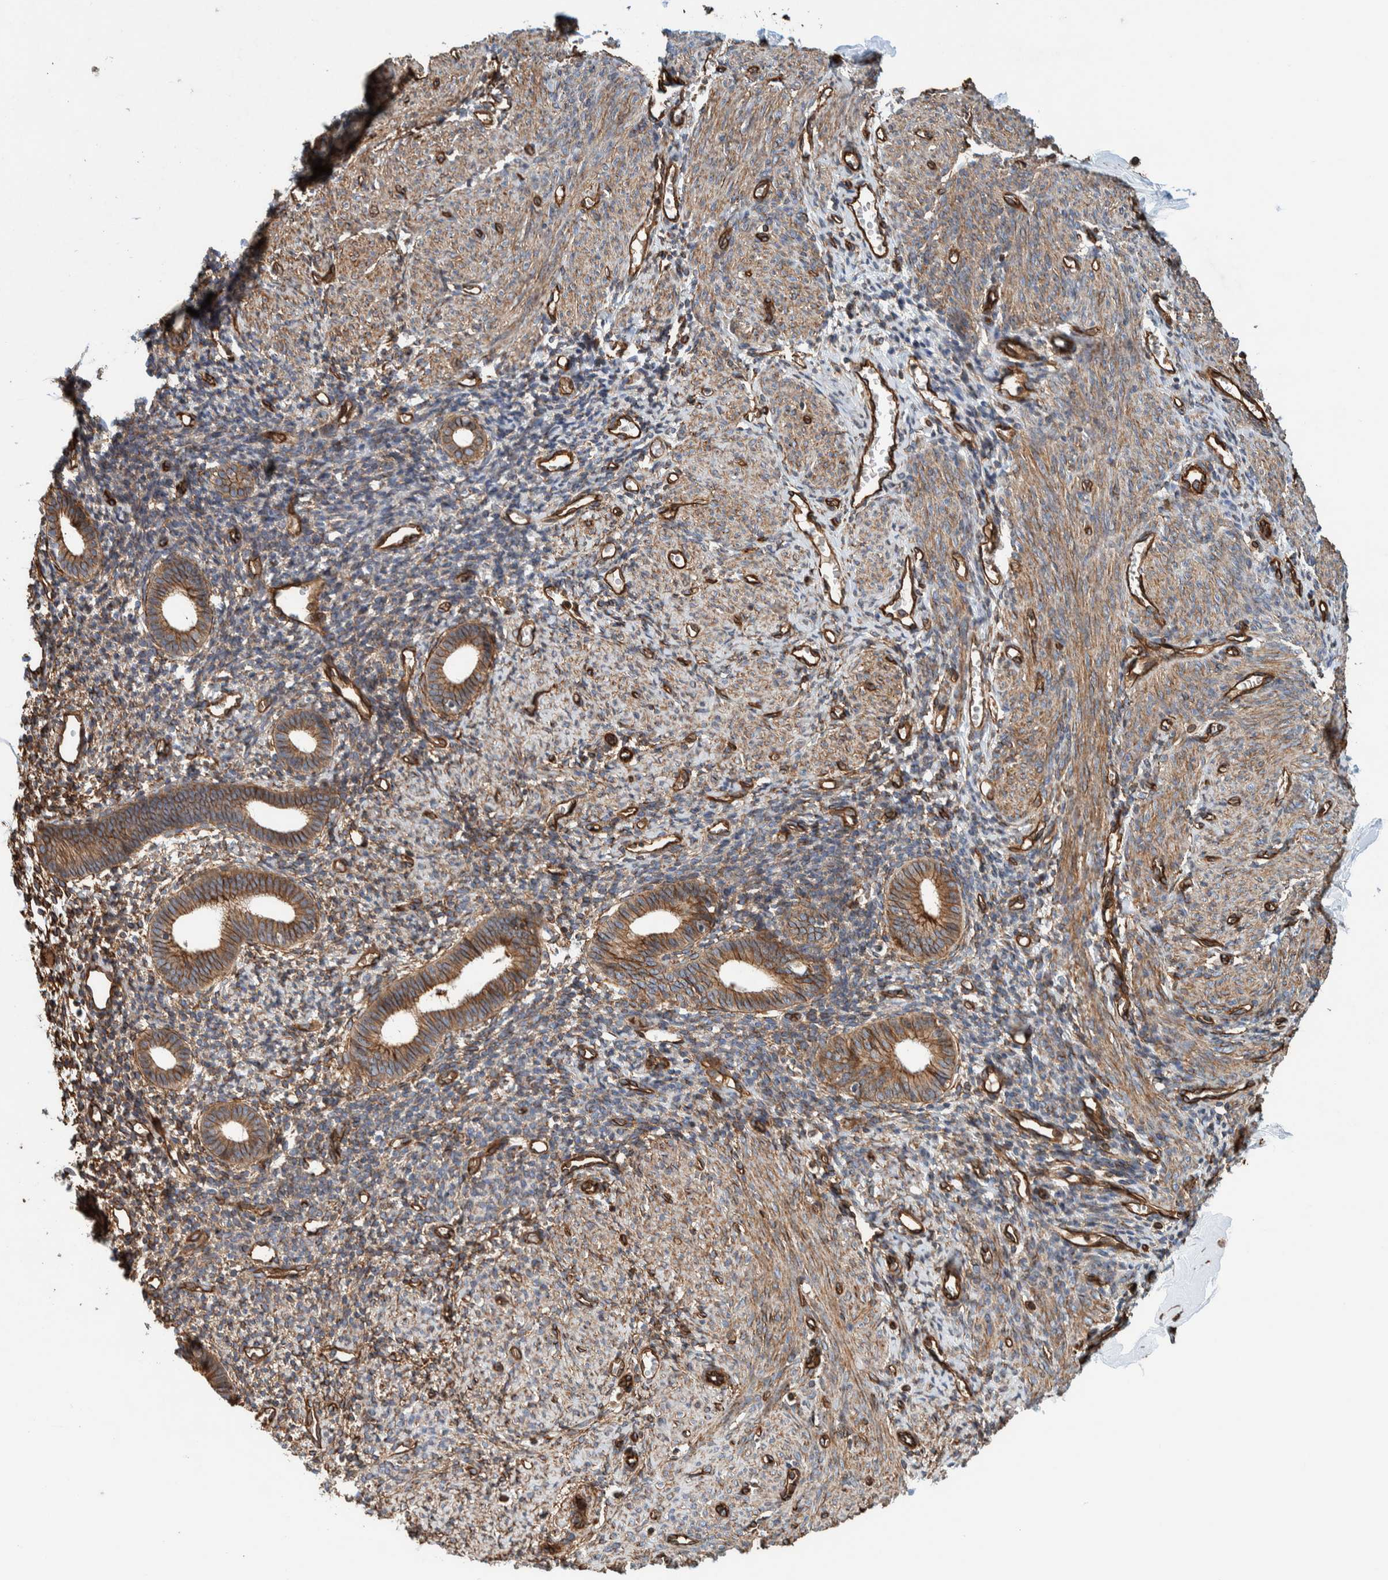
{"staining": {"intensity": "negative", "quantity": "none", "location": "none"}, "tissue": "endometrium", "cell_type": "Cells in endometrial stroma", "image_type": "normal", "snomed": [{"axis": "morphology", "description": "Normal tissue, NOS"}, {"axis": "morphology", "description": "Adenocarcinoma, NOS"}, {"axis": "topography", "description": "Endometrium"}], "caption": "Cells in endometrial stroma are negative for brown protein staining in benign endometrium. (DAB immunohistochemistry (IHC), high magnification).", "gene": "PKD1L1", "patient": {"sex": "female", "age": 57}}